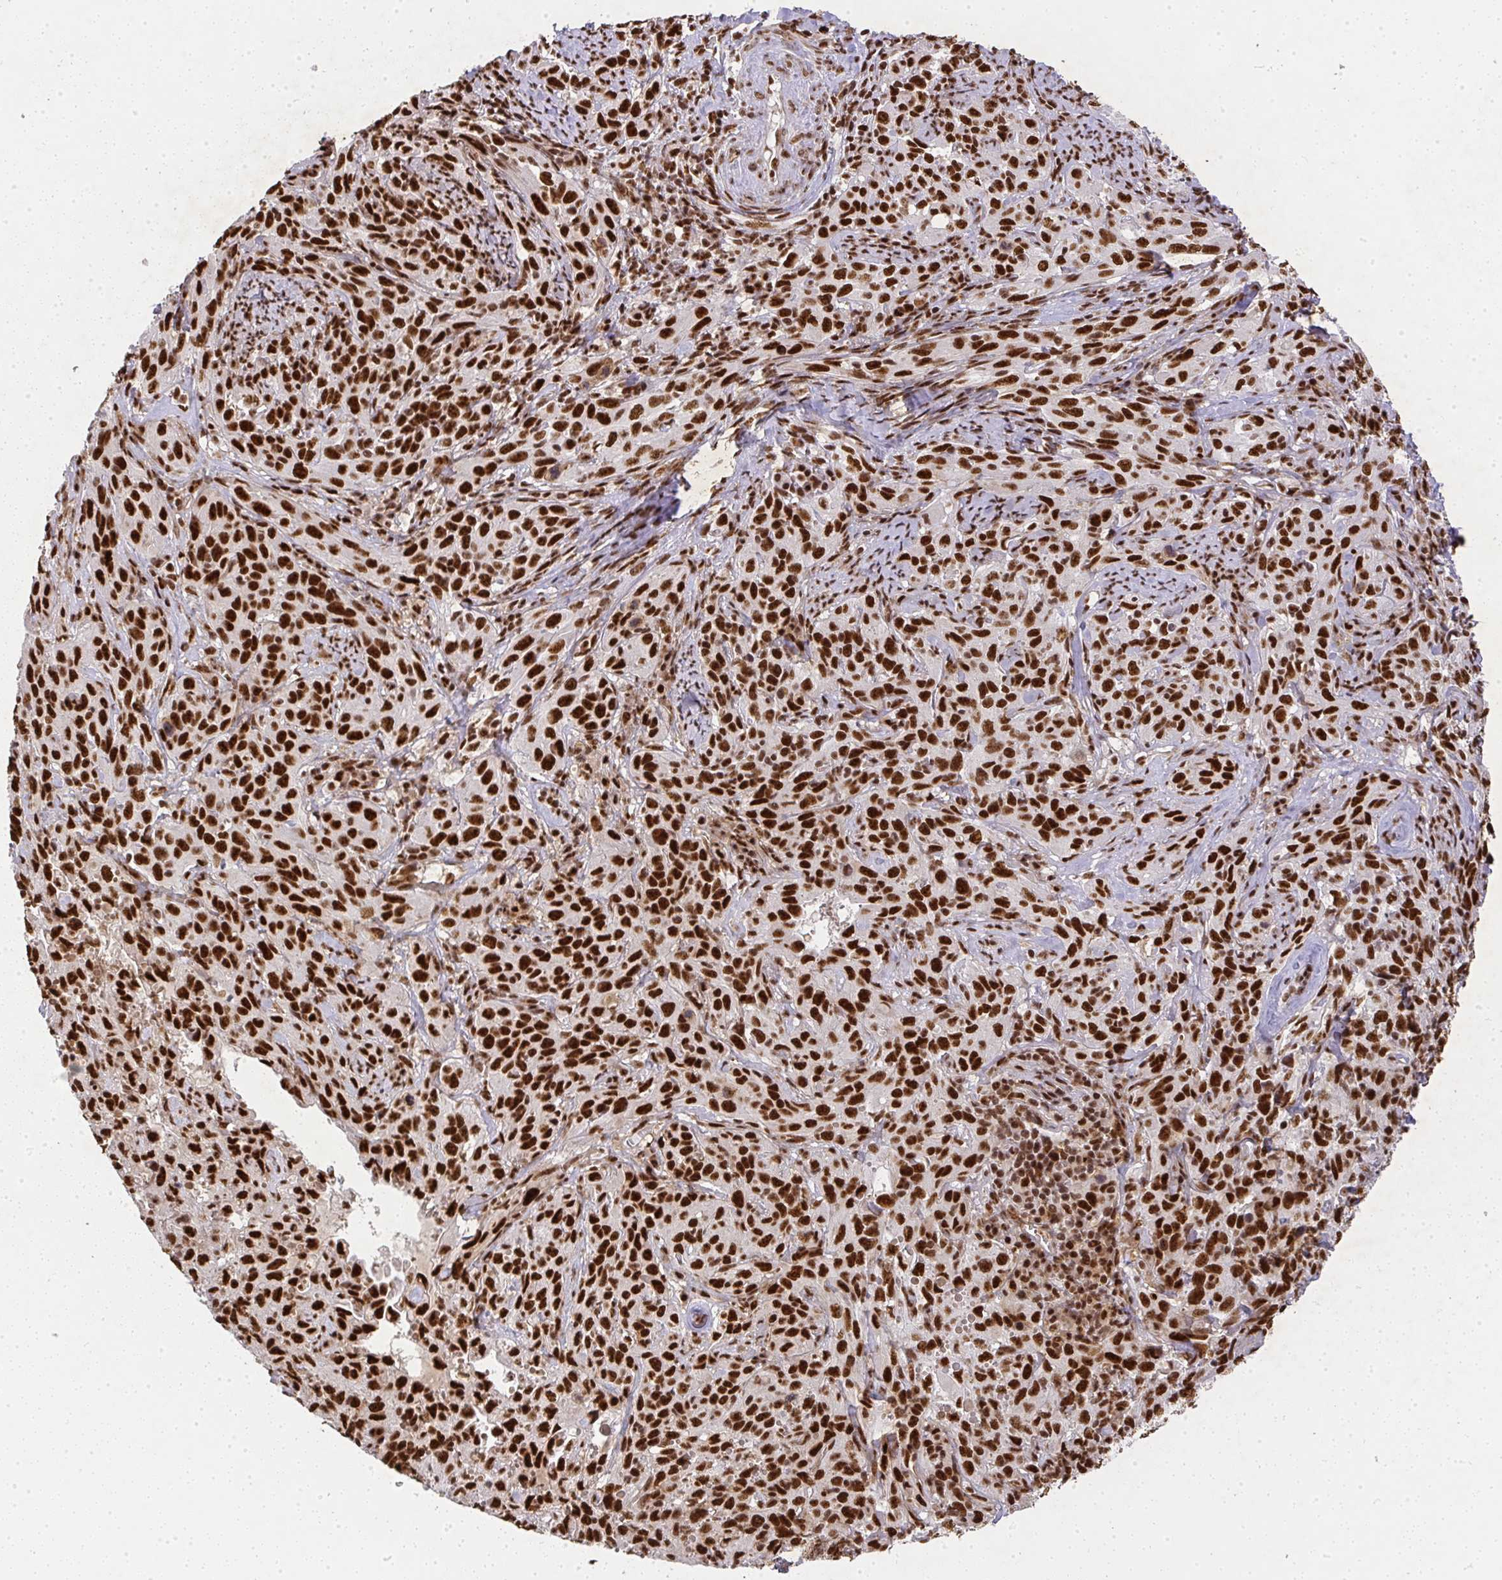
{"staining": {"intensity": "strong", "quantity": ">75%", "location": "nuclear"}, "tissue": "cervical cancer", "cell_type": "Tumor cells", "image_type": "cancer", "snomed": [{"axis": "morphology", "description": "Squamous cell carcinoma, NOS"}, {"axis": "topography", "description": "Cervix"}], "caption": "Protein expression by immunohistochemistry (IHC) reveals strong nuclear positivity in about >75% of tumor cells in cervical squamous cell carcinoma.", "gene": "U2AF1", "patient": {"sex": "female", "age": 51}}